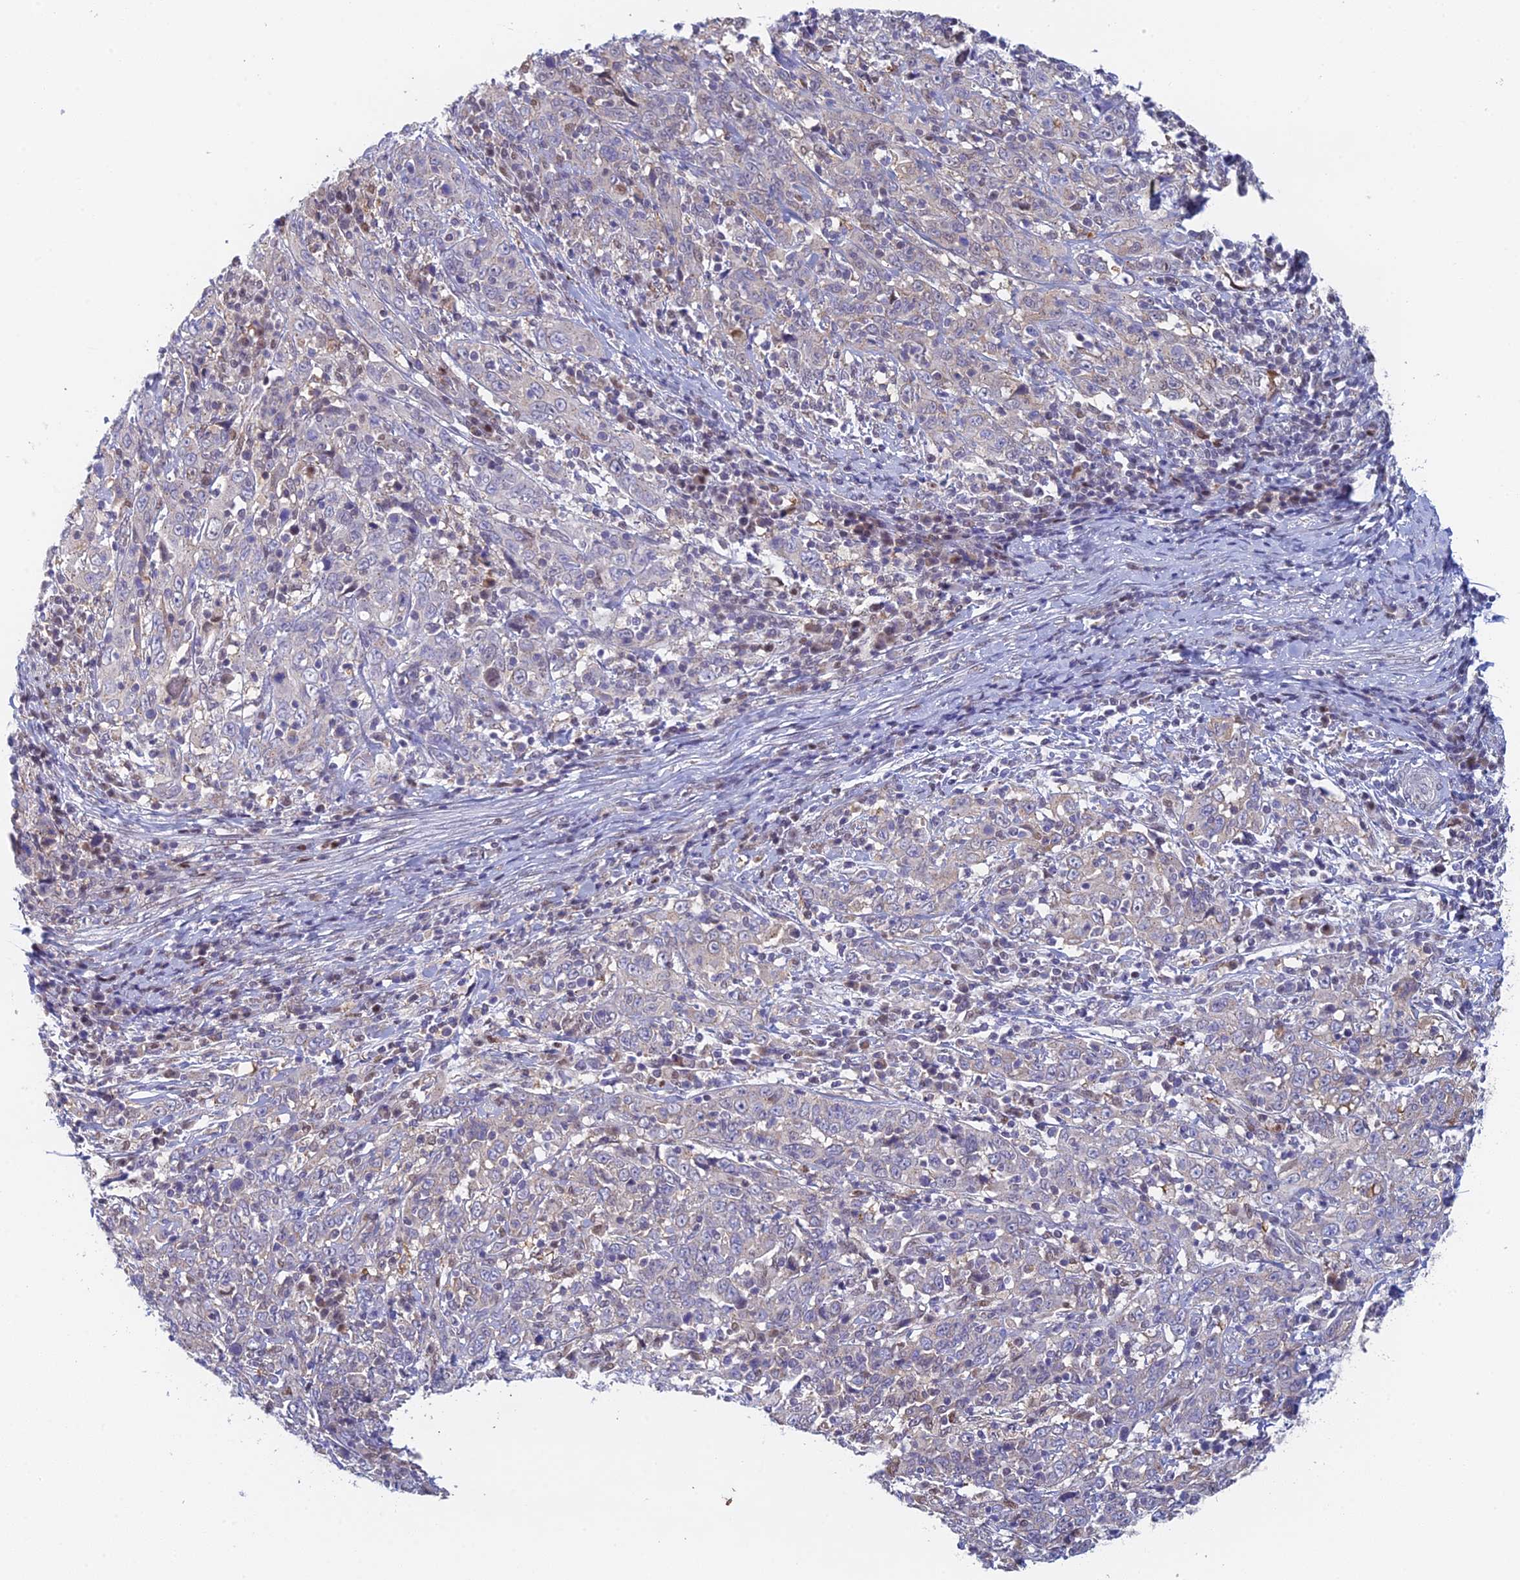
{"staining": {"intensity": "negative", "quantity": "none", "location": "none"}, "tissue": "cervical cancer", "cell_type": "Tumor cells", "image_type": "cancer", "snomed": [{"axis": "morphology", "description": "Squamous cell carcinoma, NOS"}, {"axis": "topography", "description": "Cervix"}], "caption": "A photomicrograph of human squamous cell carcinoma (cervical) is negative for staining in tumor cells.", "gene": "MRPL17", "patient": {"sex": "female", "age": 46}}